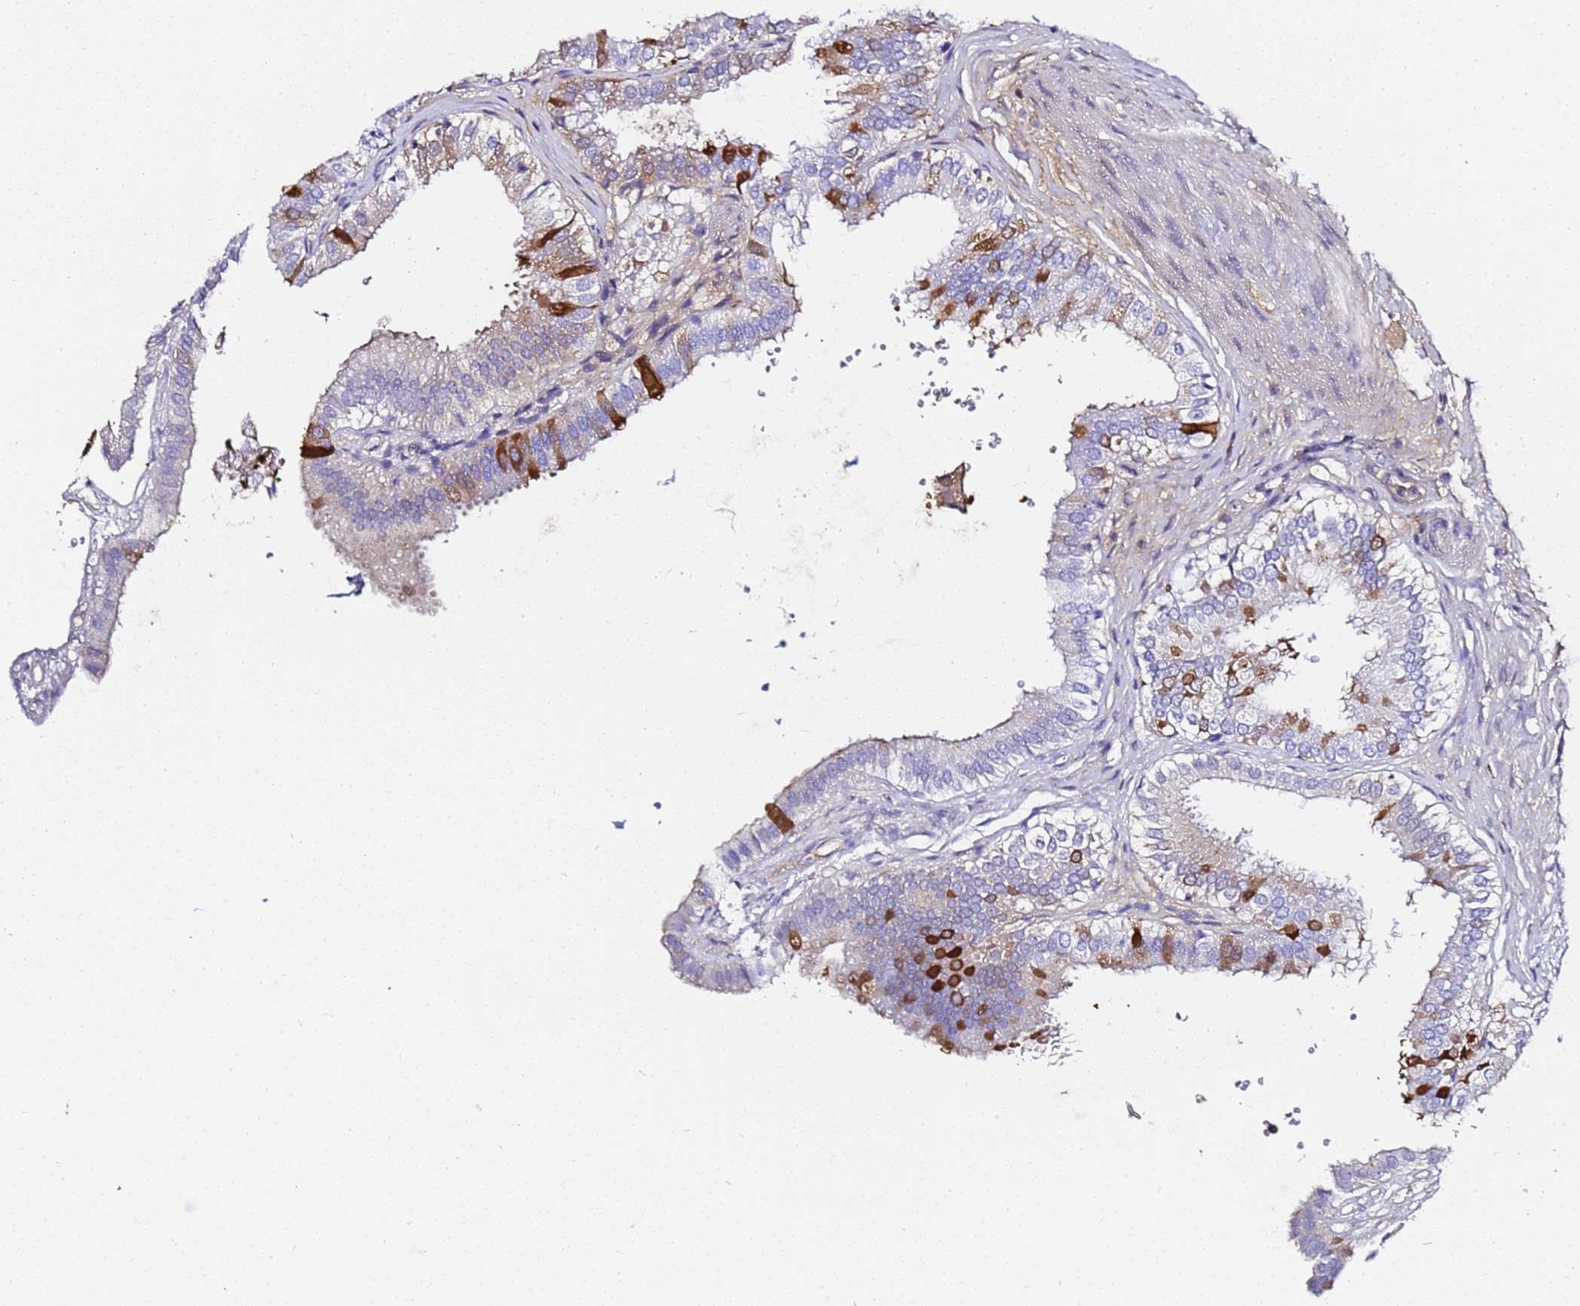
{"staining": {"intensity": "strong", "quantity": "<25%", "location": "cytoplasmic/membranous"}, "tissue": "gallbladder", "cell_type": "Glandular cells", "image_type": "normal", "snomed": [{"axis": "morphology", "description": "Normal tissue, NOS"}, {"axis": "topography", "description": "Gallbladder"}], "caption": "Glandular cells display strong cytoplasmic/membranous expression in approximately <25% of cells in unremarkable gallbladder.", "gene": "FTL", "patient": {"sex": "female", "age": 61}}